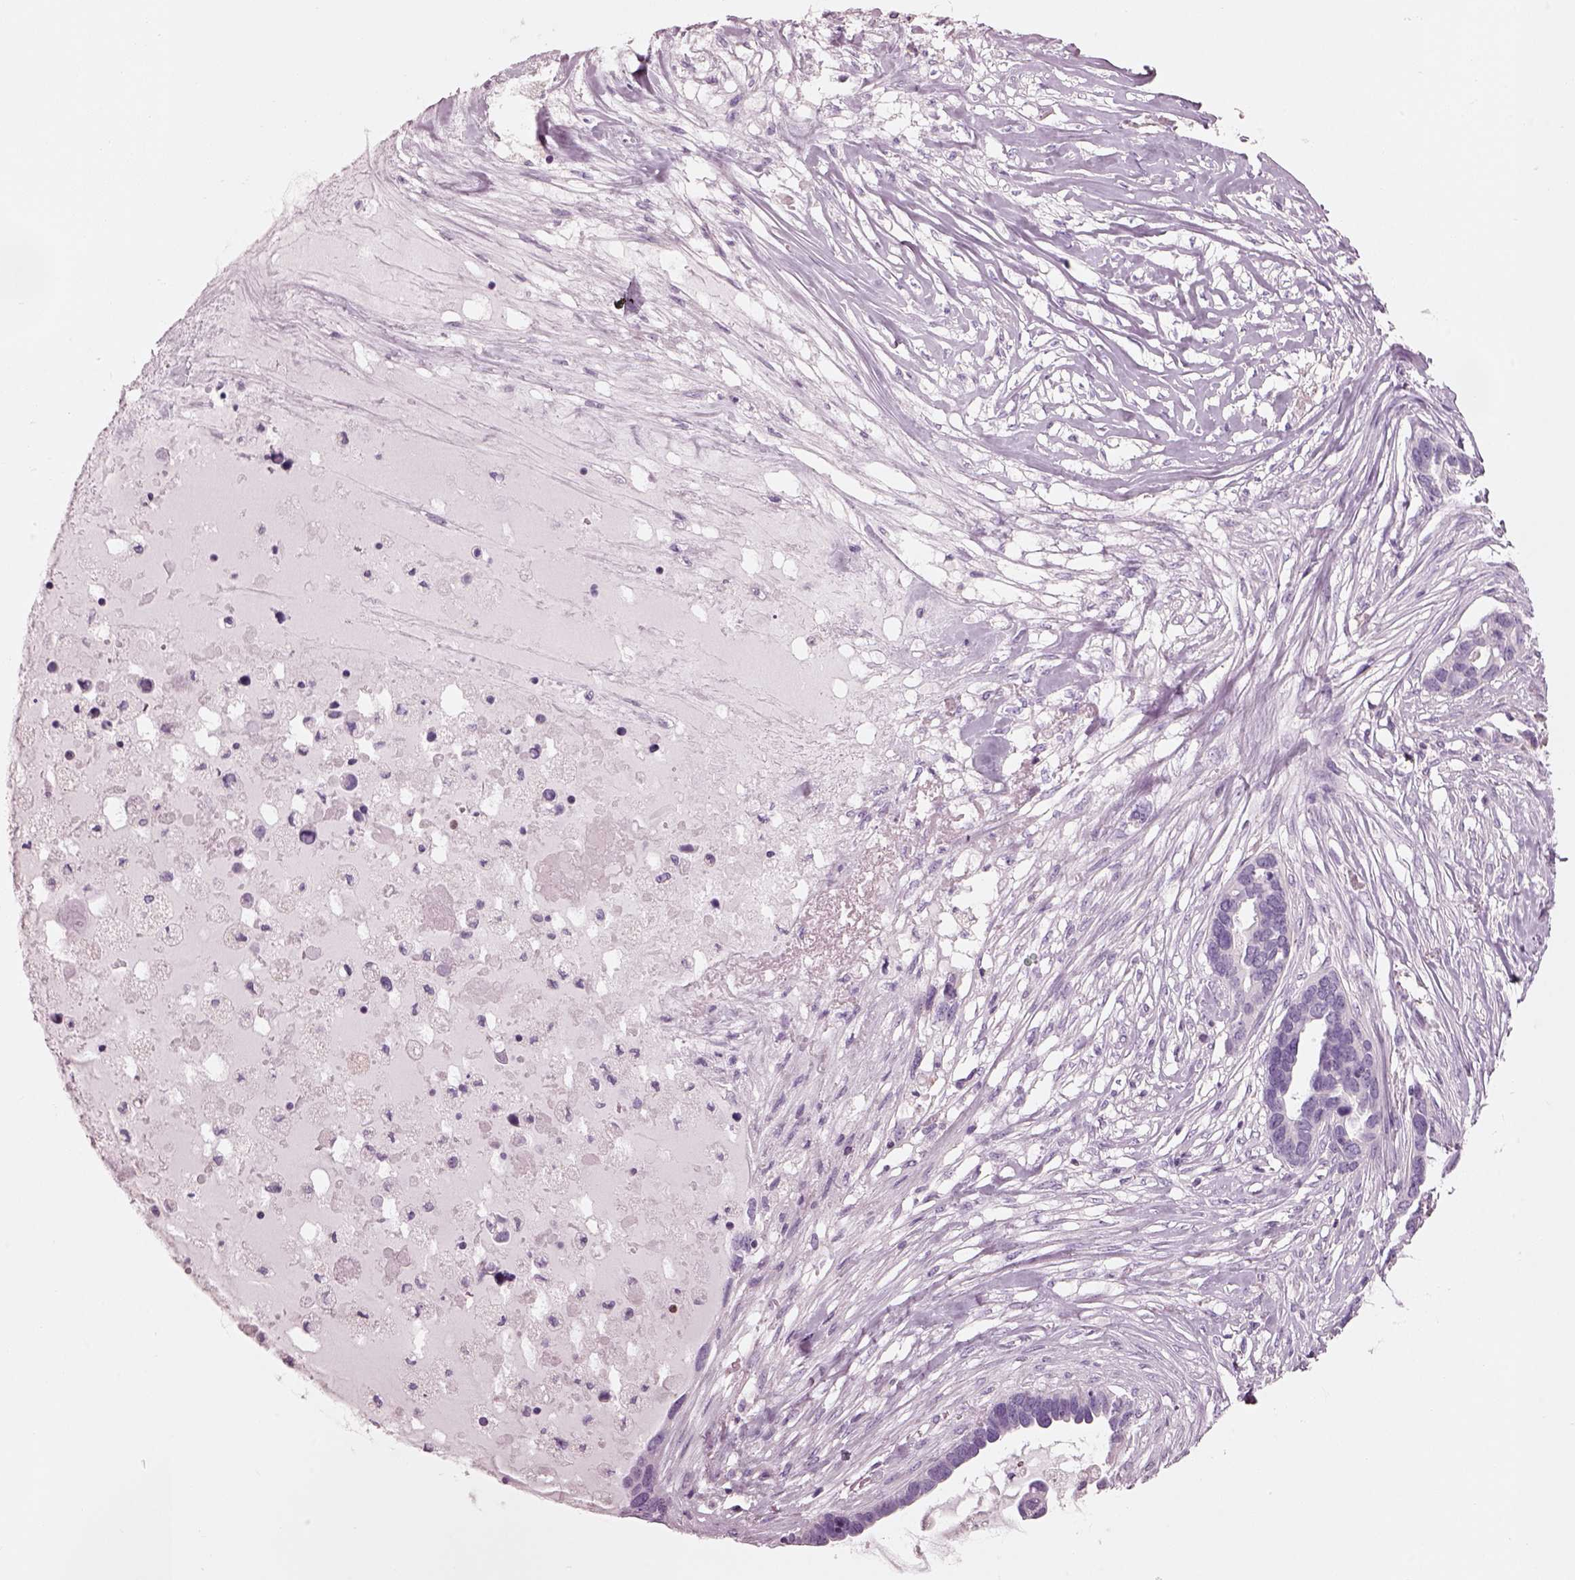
{"staining": {"intensity": "negative", "quantity": "none", "location": "none"}, "tissue": "ovarian cancer", "cell_type": "Tumor cells", "image_type": "cancer", "snomed": [{"axis": "morphology", "description": "Cystadenocarcinoma, serous, NOS"}, {"axis": "topography", "description": "Ovary"}], "caption": "This is an IHC photomicrograph of ovarian cancer (serous cystadenocarcinoma). There is no staining in tumor cells.", "gene": "SLC27A2", "patient": {"sex": "female", "age": 54}}